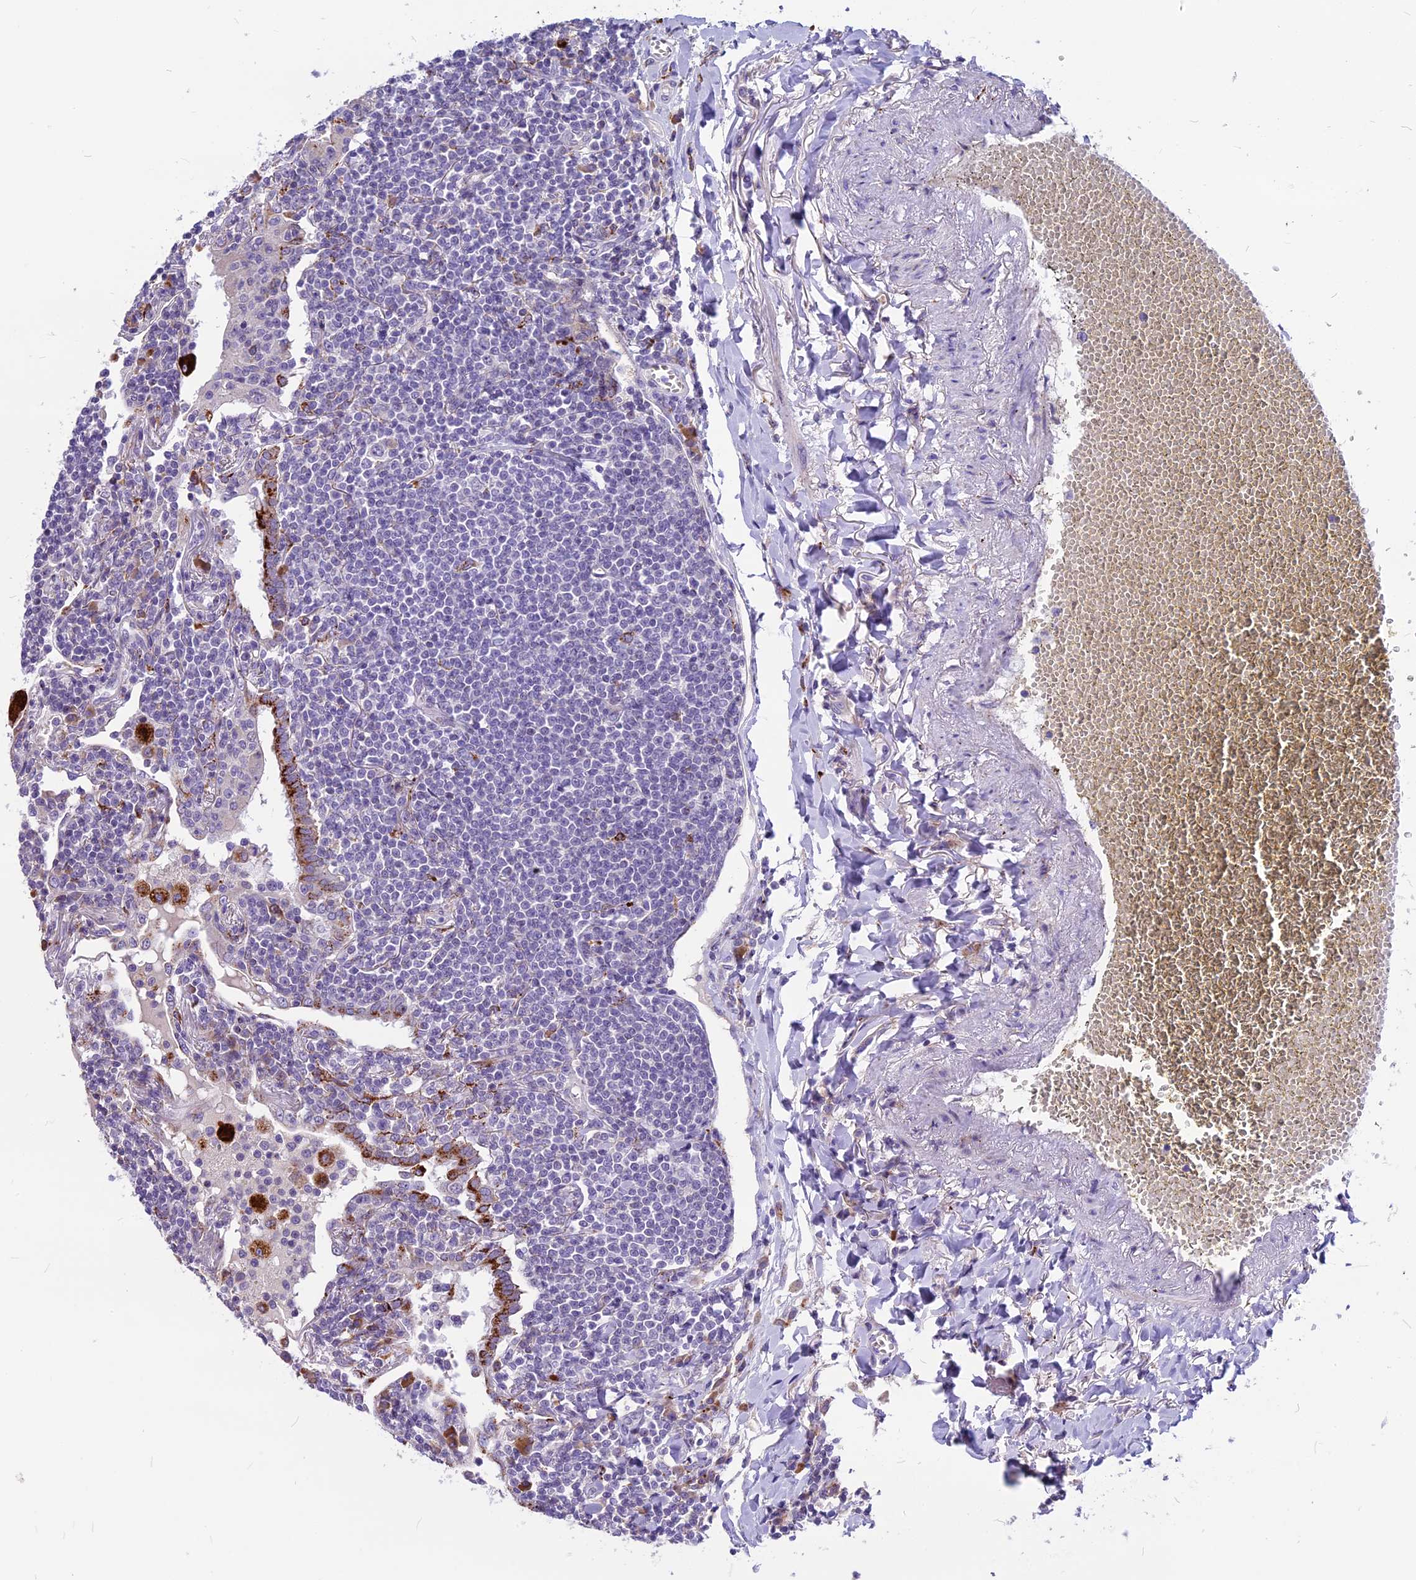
{"staining": {"intensity": "negative", "quantity": "none", "location": "none"}, "tissue": "lymphoma", "cell_type": "Tumor cells", "image_type": "cancer", "snomed": [{"axis": "morphology", "description": "Malignant lymphoma, non-Hodgkin's type, Low grade"}, {"axis": "topography", "description": "Lung"}], "caption": "Lymphoma stained for a protein using immunohistochemistry shows no staining tumor cells.", "gene": "THRSP", "patient": {"sex": "female", "age": 71}}